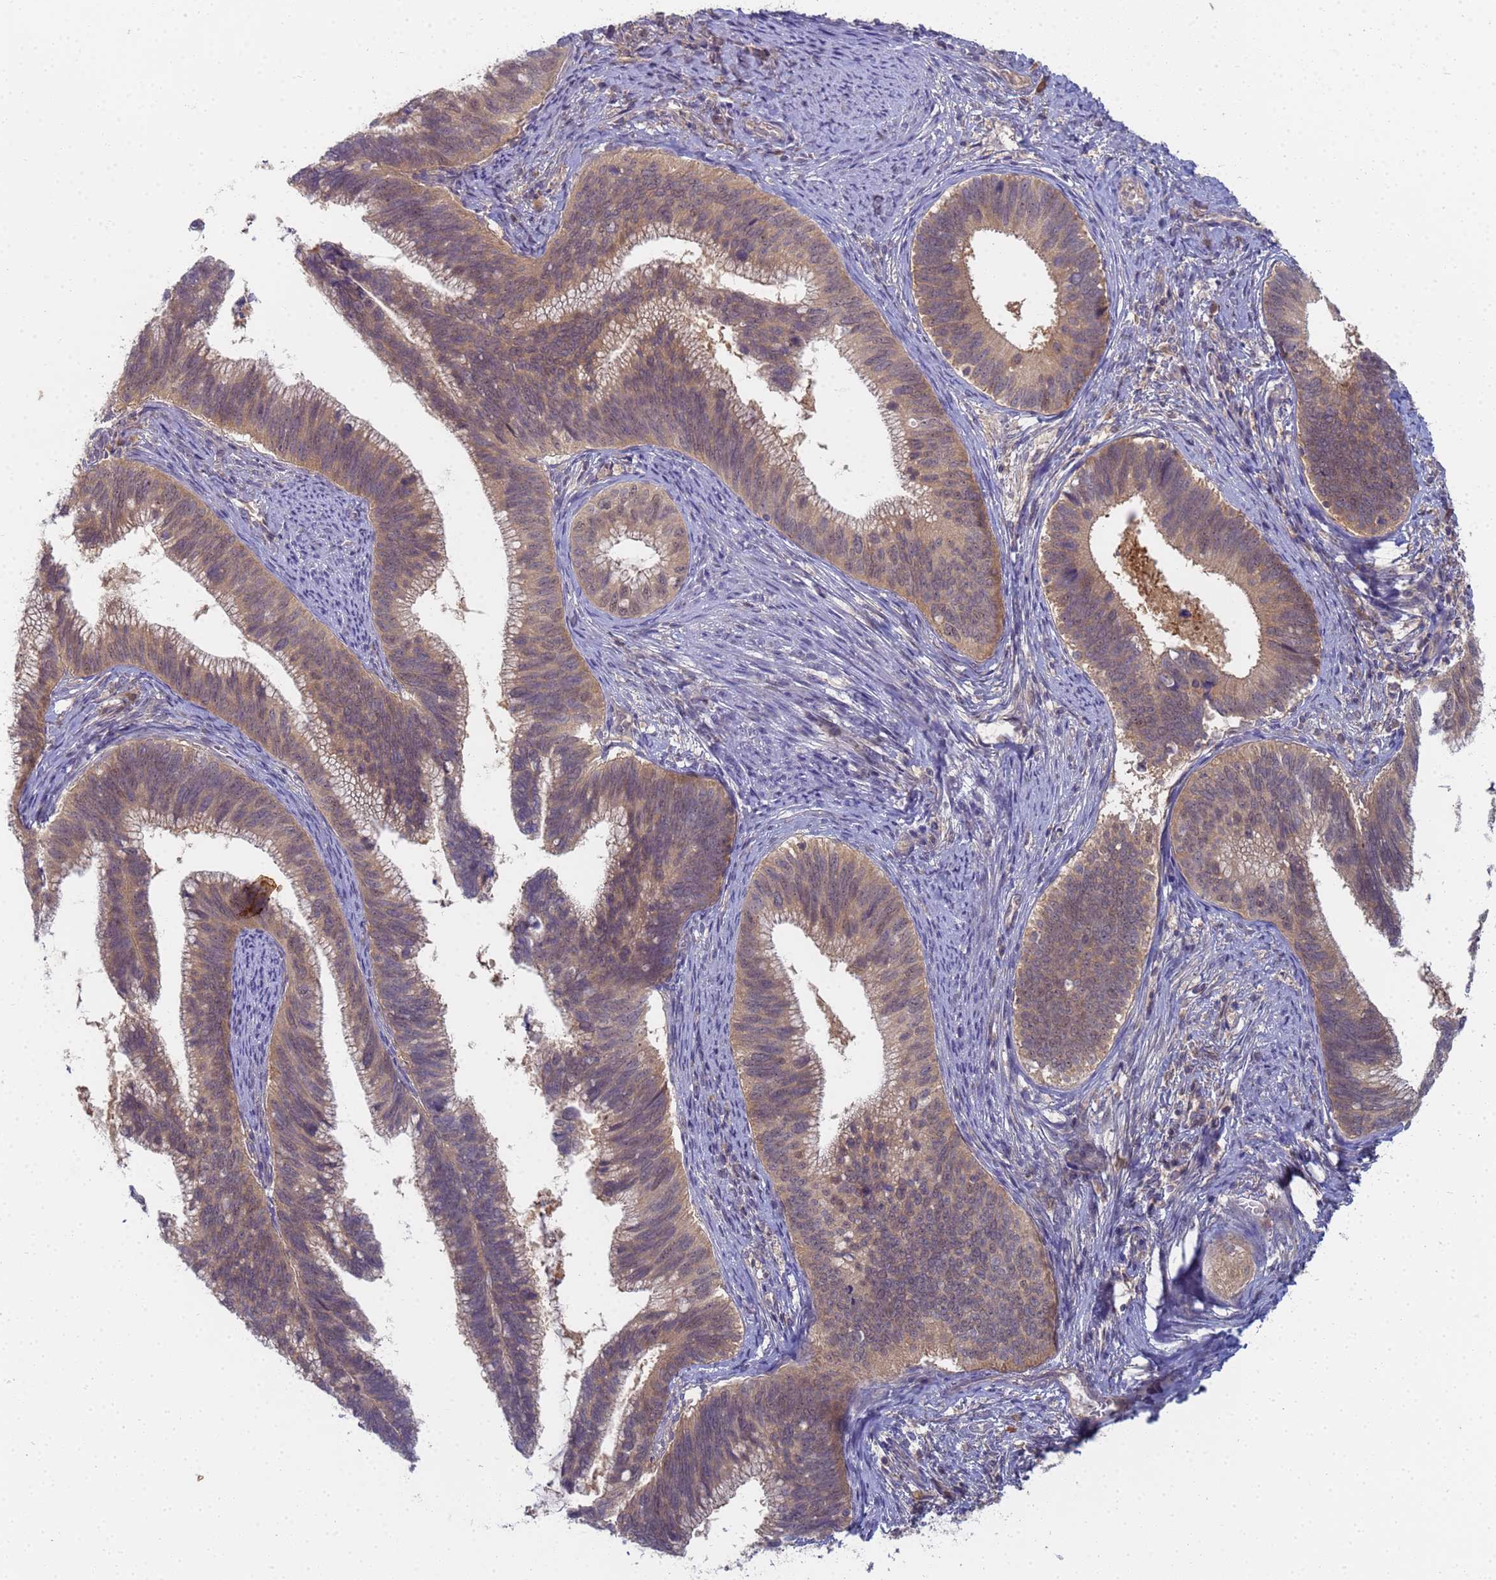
{"staining": {"intensity": "weak", "quantity": "25%-75%", "location": "cytoplasmic/membranous"}, "tissue": "cervical cancer", "cell_type": "Tumor cells", "image_type": "cancer", "snomed": [{"axis": "morphology", "description": "Adenocarcinoma, NOS"}, {"axis": "topography", "description": "Cervix"}], "caption": "A low amount of weak cytoplasmic/membranous positivity is present in approximately 25%-75% of tumor cells in cervical cancer tissue.", "gene": "SHARPIN", "patient": {"sex": "female", "age": 42}}